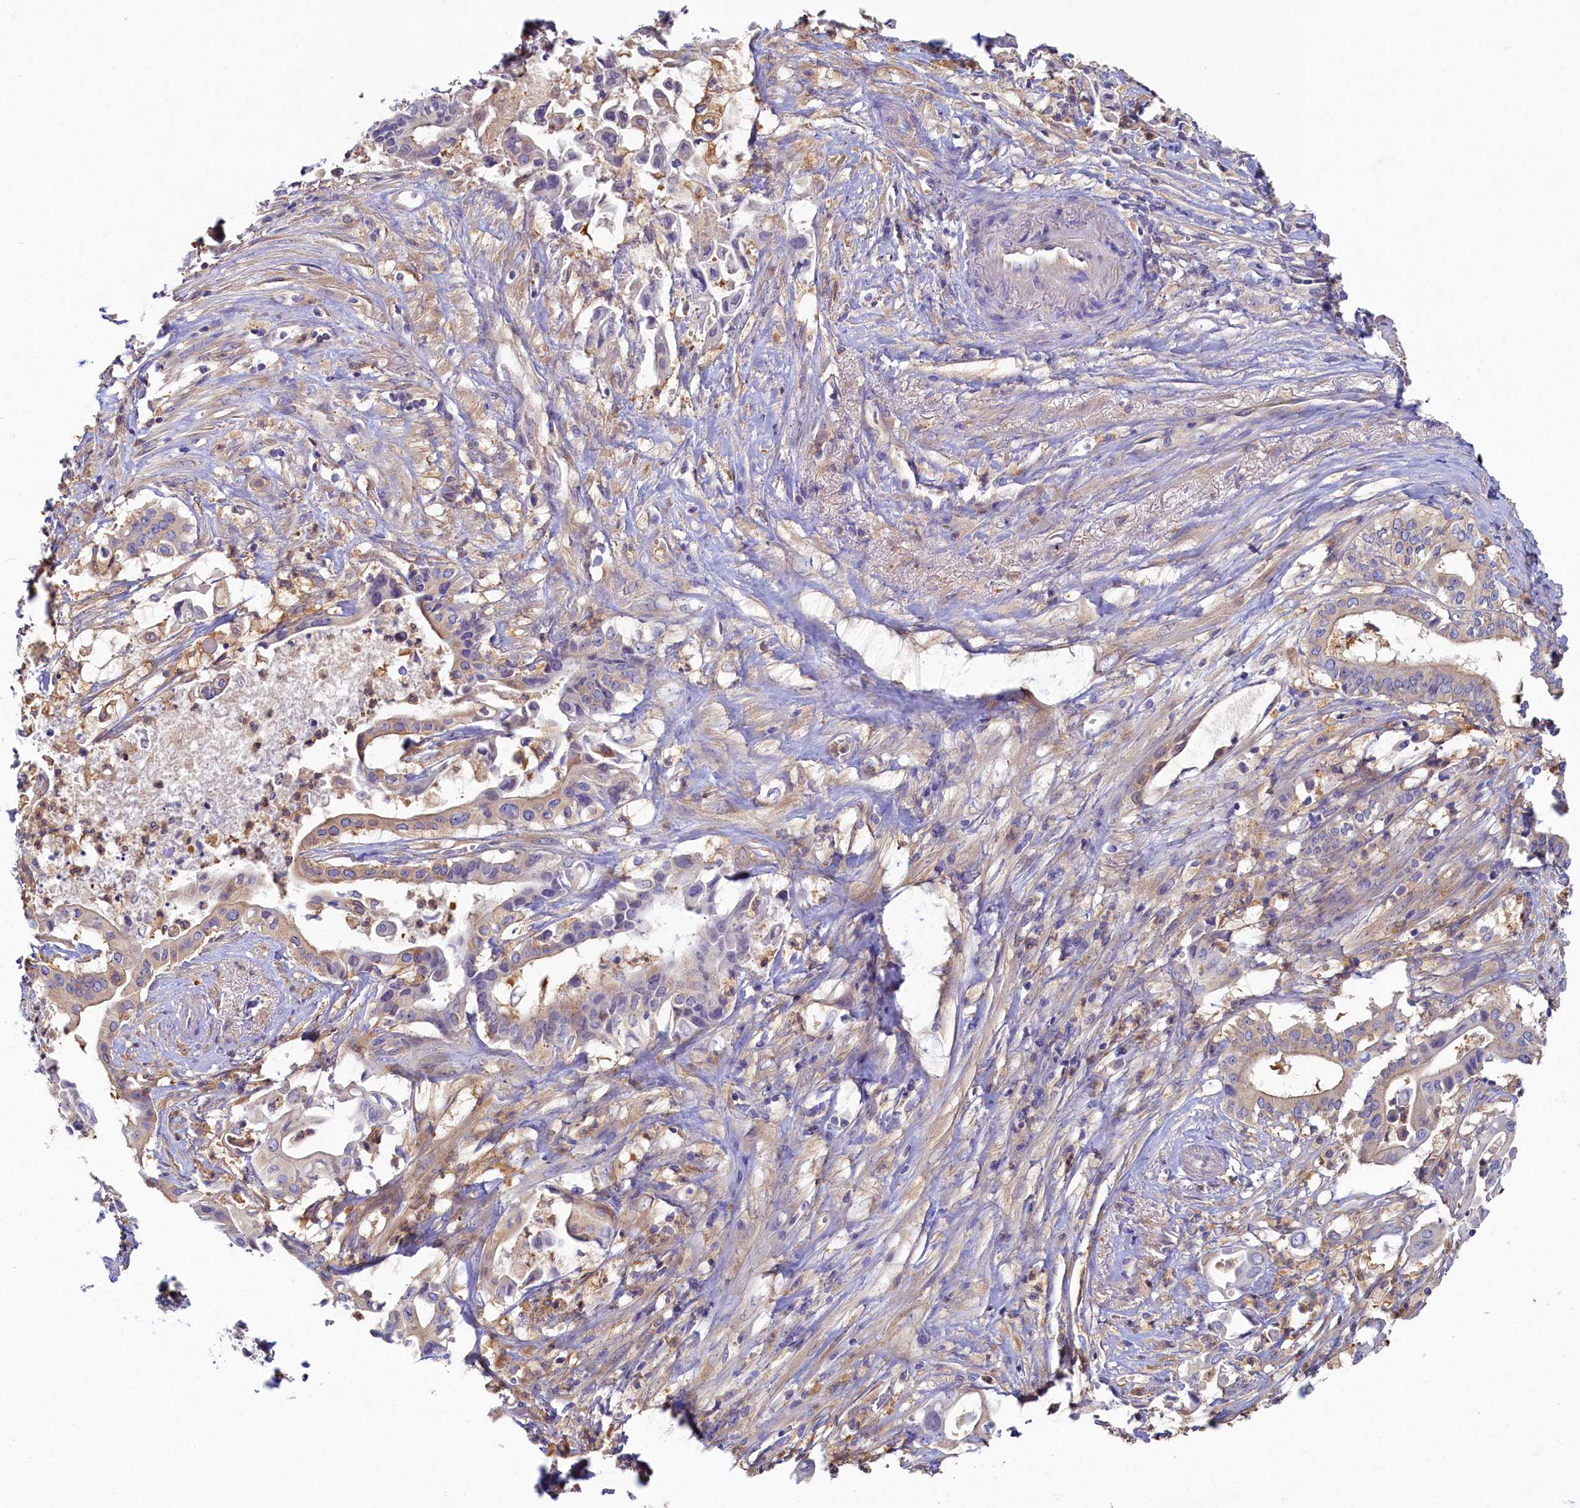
{"staining": {"intensity": "moderate", "quantity": "<25%", "location": "cytoplasmic/membranous"}, "tissue": "pancreatic cancer", "cell_type": "Tumor cells", "image_type": "cancer", "snomed": [{"axis": "morphology", "description": "Adenocarcinoma, NOS"}, {"axis": "topography", "description": "Pancreas"}], "caption": "This image reveals pancreatic cancer (adenocarcinoma) stained with IHC to label a protein in brown. The cytoplasmic/membranous of tumor cells show moderate positivity for the protein. Nuclei are counter-stained blue.", "gene": "TIMM8B", "patient": {"sex": "female", "age": 77}}